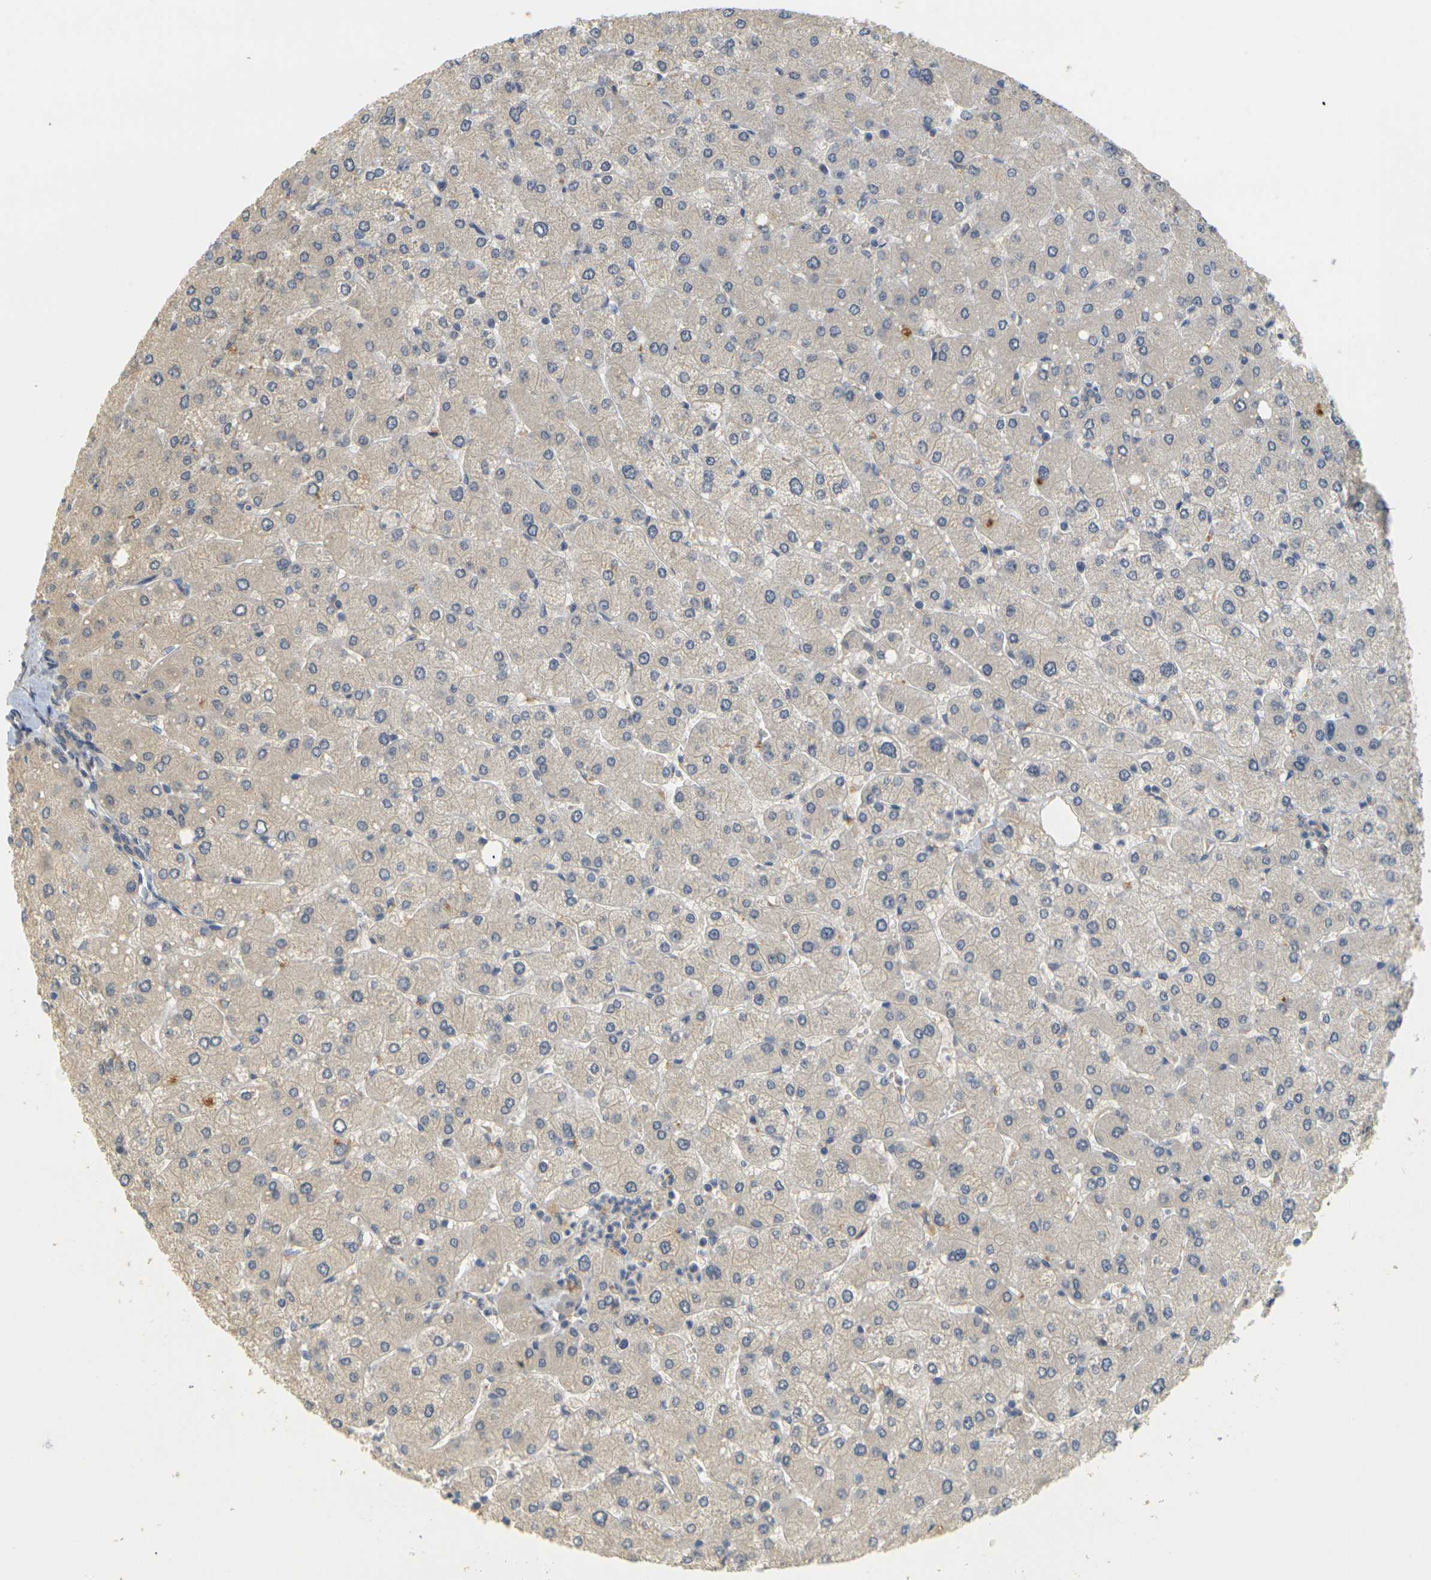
{"staining": {"intensity": "negative", "quantity": "none", "location": "none"}, "tissue": "liver", "cell_type": "Cholangiocytes", "image_type": "normal", "snomed": [{"axis": "morphology", "description": "Normal tissue, NOS"}, {"axis": "topography", "description": "Liver"}], "caption": "DAB immunohistochemical staining of benign human liver exhibits no significant expression in cholangiocytes. The staining was performed using DAB (3,3'-diaminobenzidine) to visualize the protein expression in brown, while the nuclei were stained in blue with hematoxylin (Magnification: 20x).", "gene": "GDAP1", "patient": {"sex": "male", "age": 55}}